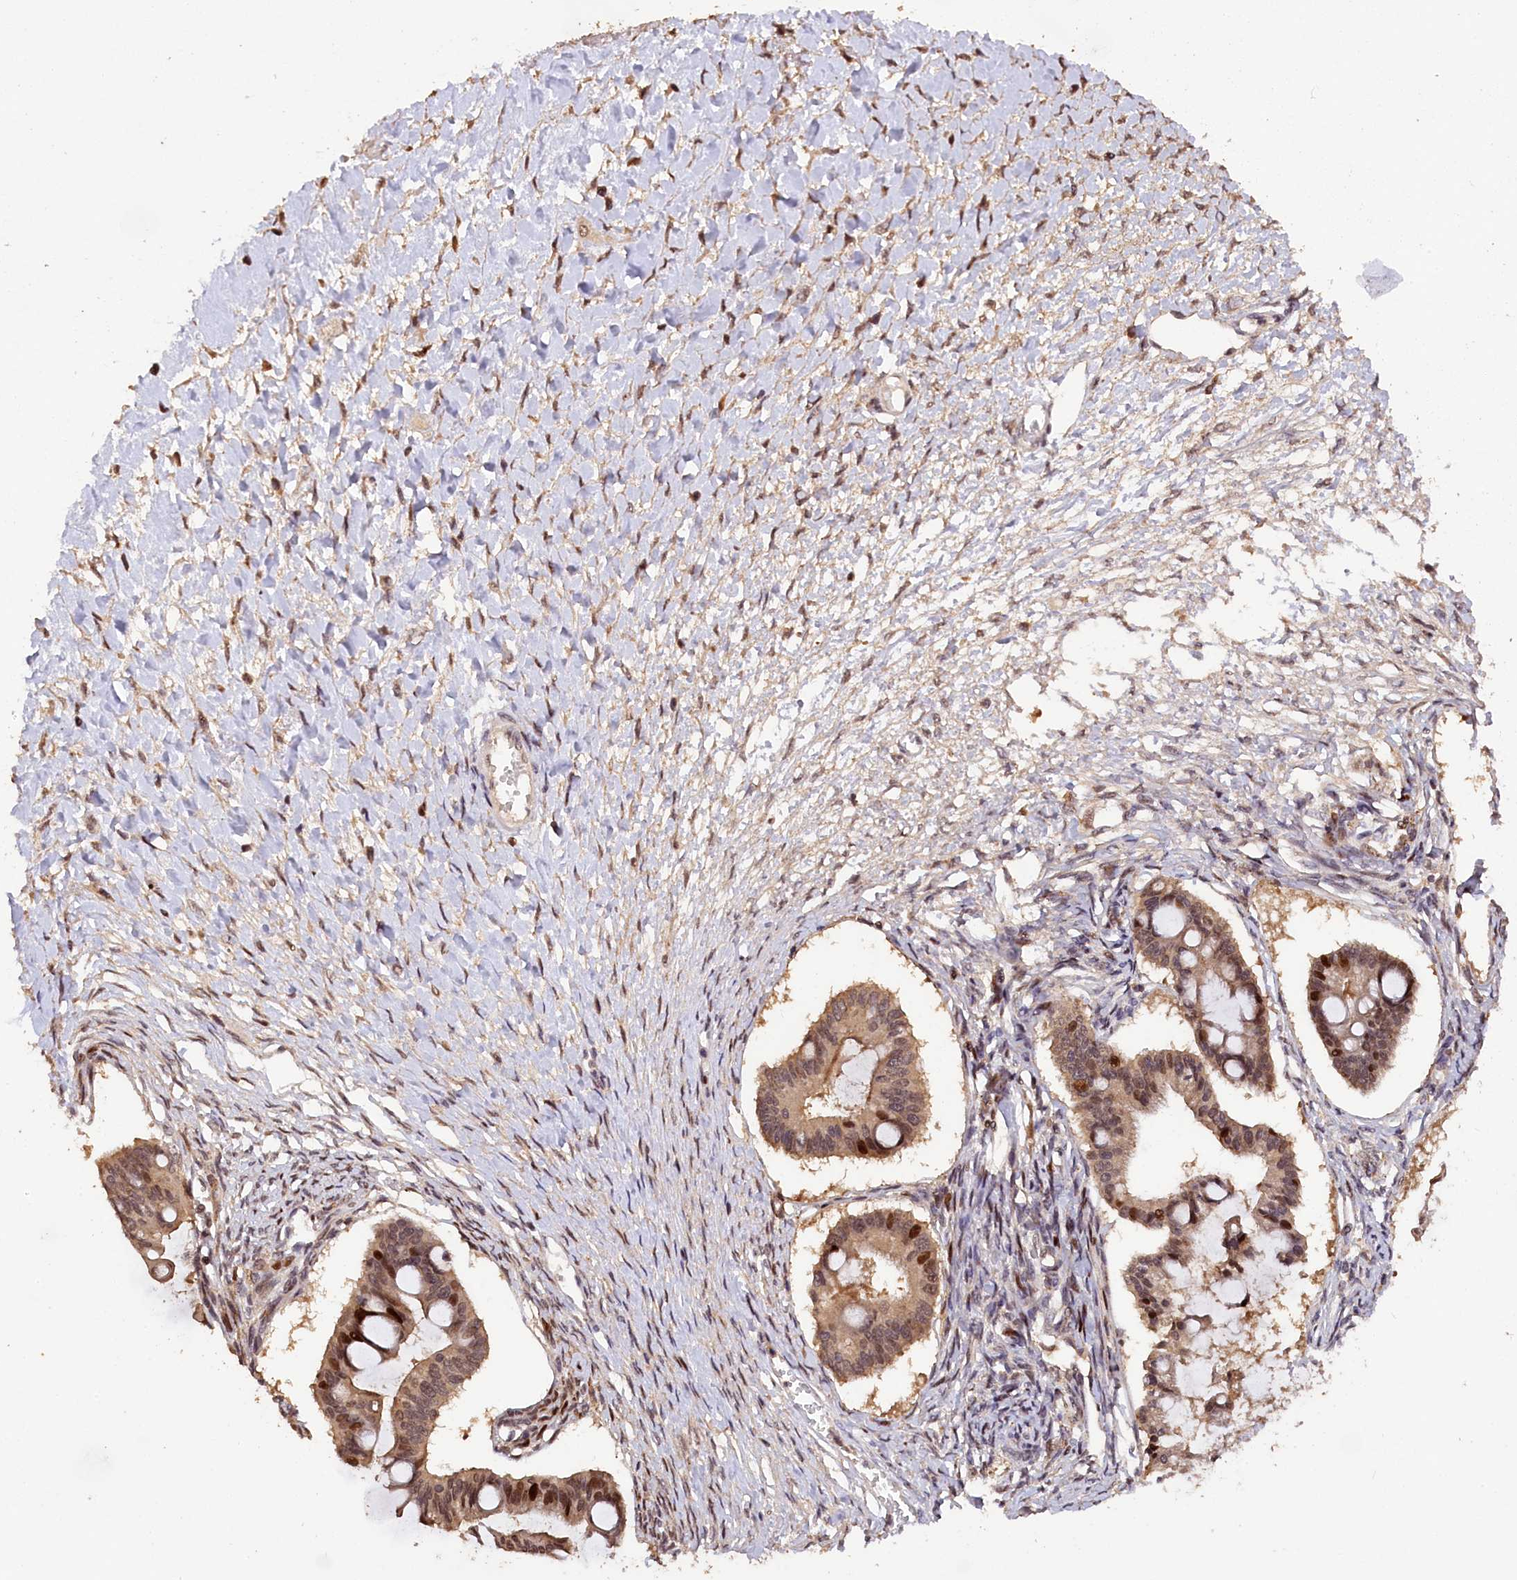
{"staining": {"intensity": "moderate", "quantity": ">75%", "location": "cytoplasmic/membranous,nuclear"}, "tissue": "ovarian cancer", "cell_type": "Tumor cells", "image_type": "cancer", "snomed": [{"axis": "morphology", "description": "Cystadenocarcinoma, mucinous, NOS"}, {"axis": "topography", "description": "Ovary"}], "caption": "Mucinous cystadenocarcinoma (ovarian) tissue demonstrates moderate cytoplasmic/membranous and nuclear expression in about >75% of tumor cells", "gene": "PHAF1", "patient": {"sex": "female", "age": 73}}